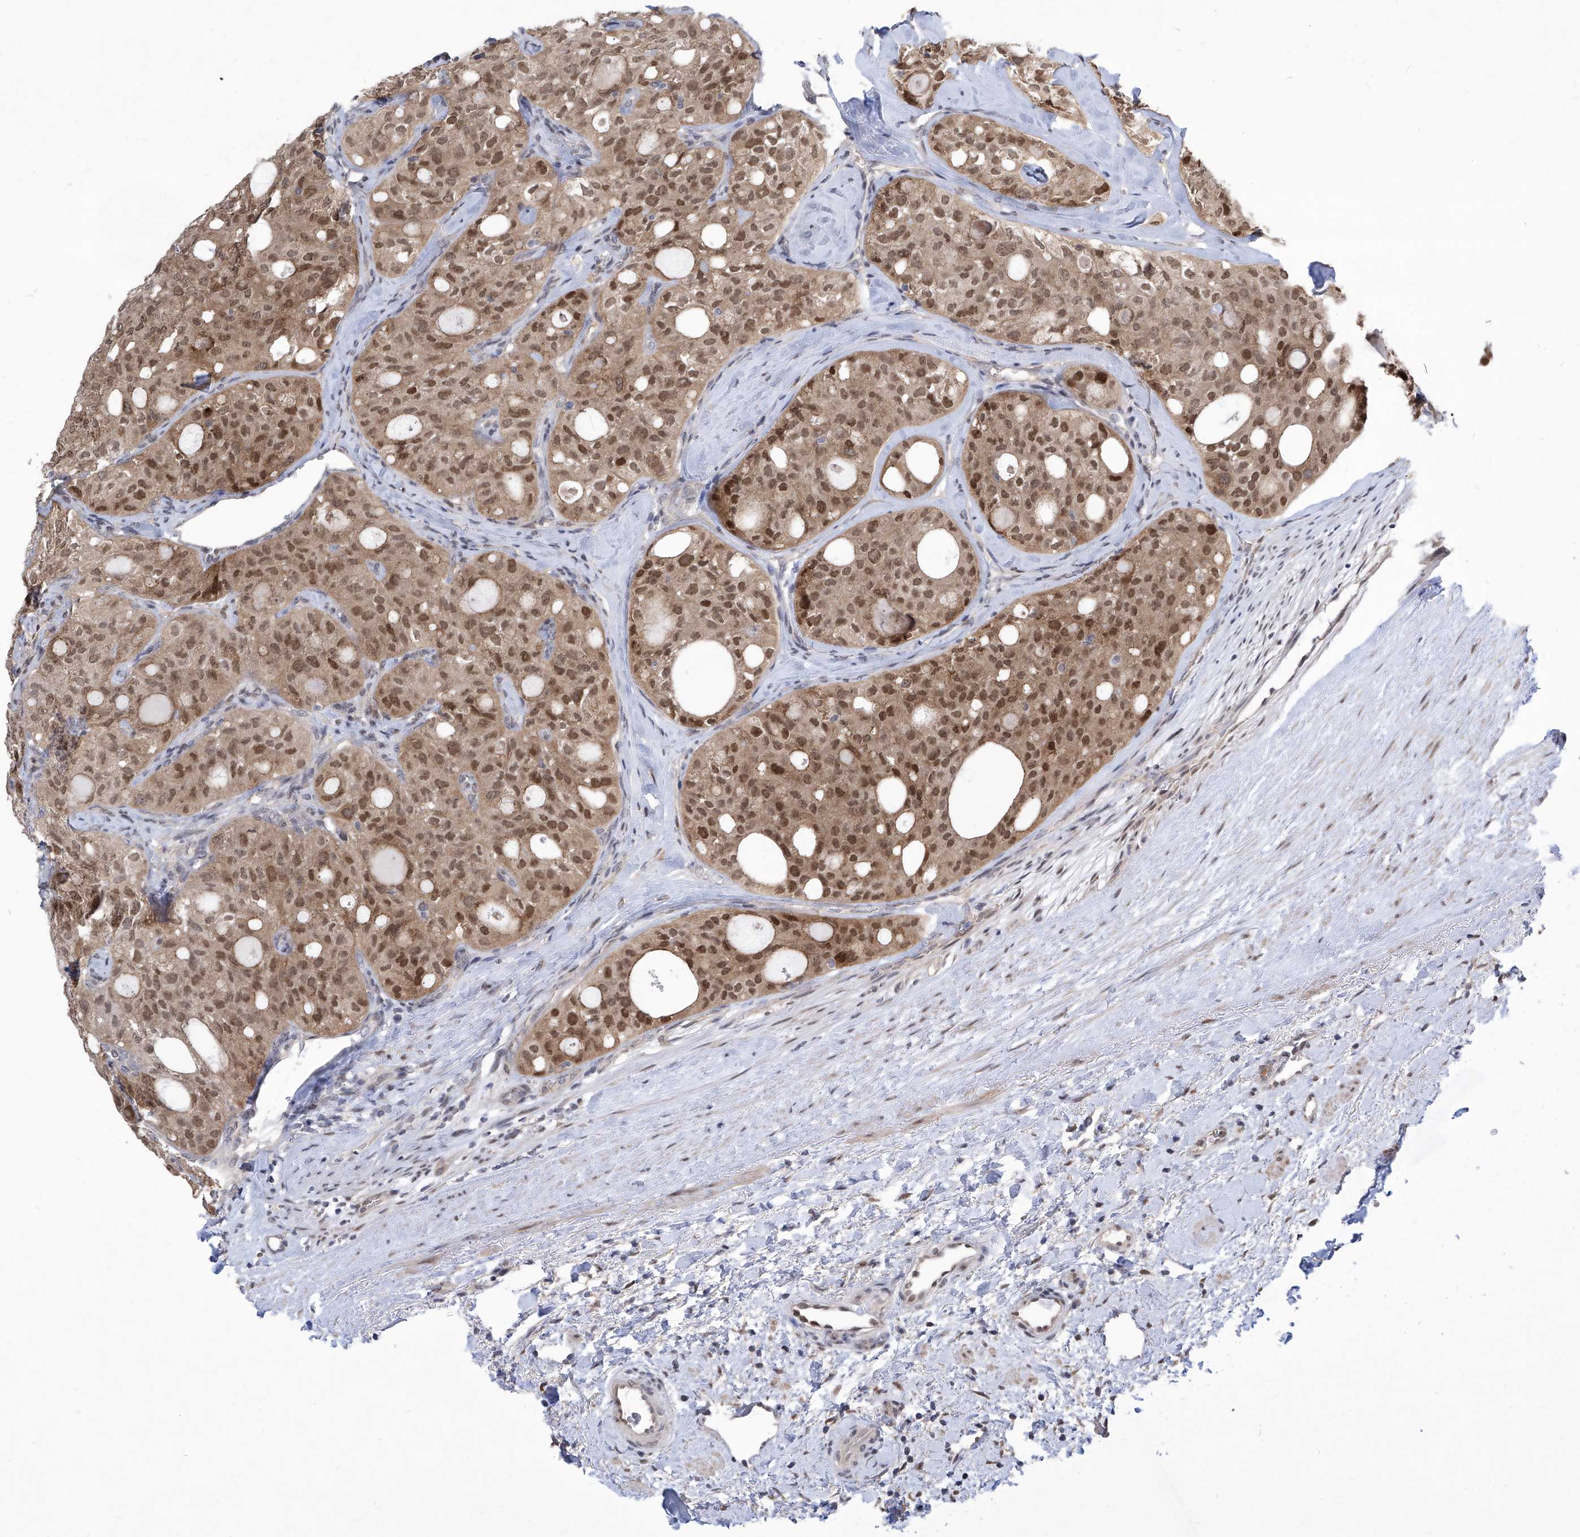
{"staining": {"intensity": "moderate", "quantity": ">75%", "location": "cytoplasmic/membranous,nuclear"}, "tissue": "thyroid cancer", "cell_type": "Tumor cells", "image_type": "cancer", "snomed": [{"axis": "morphology", "description": "Follicular adenoma carcinoma, NOS"}, {"axis": "topography", "description": "Thyroid gland"}], "caption": "Human follicular adenoma carcinoma (thyroid) stained for a protein (brown) reveals moderate cytoplasmic/membranous and nuclear positive positivity in about >75% of tumor cells.", "gene": "CETN2", "patient": {"sex": "male", "age": 75}}